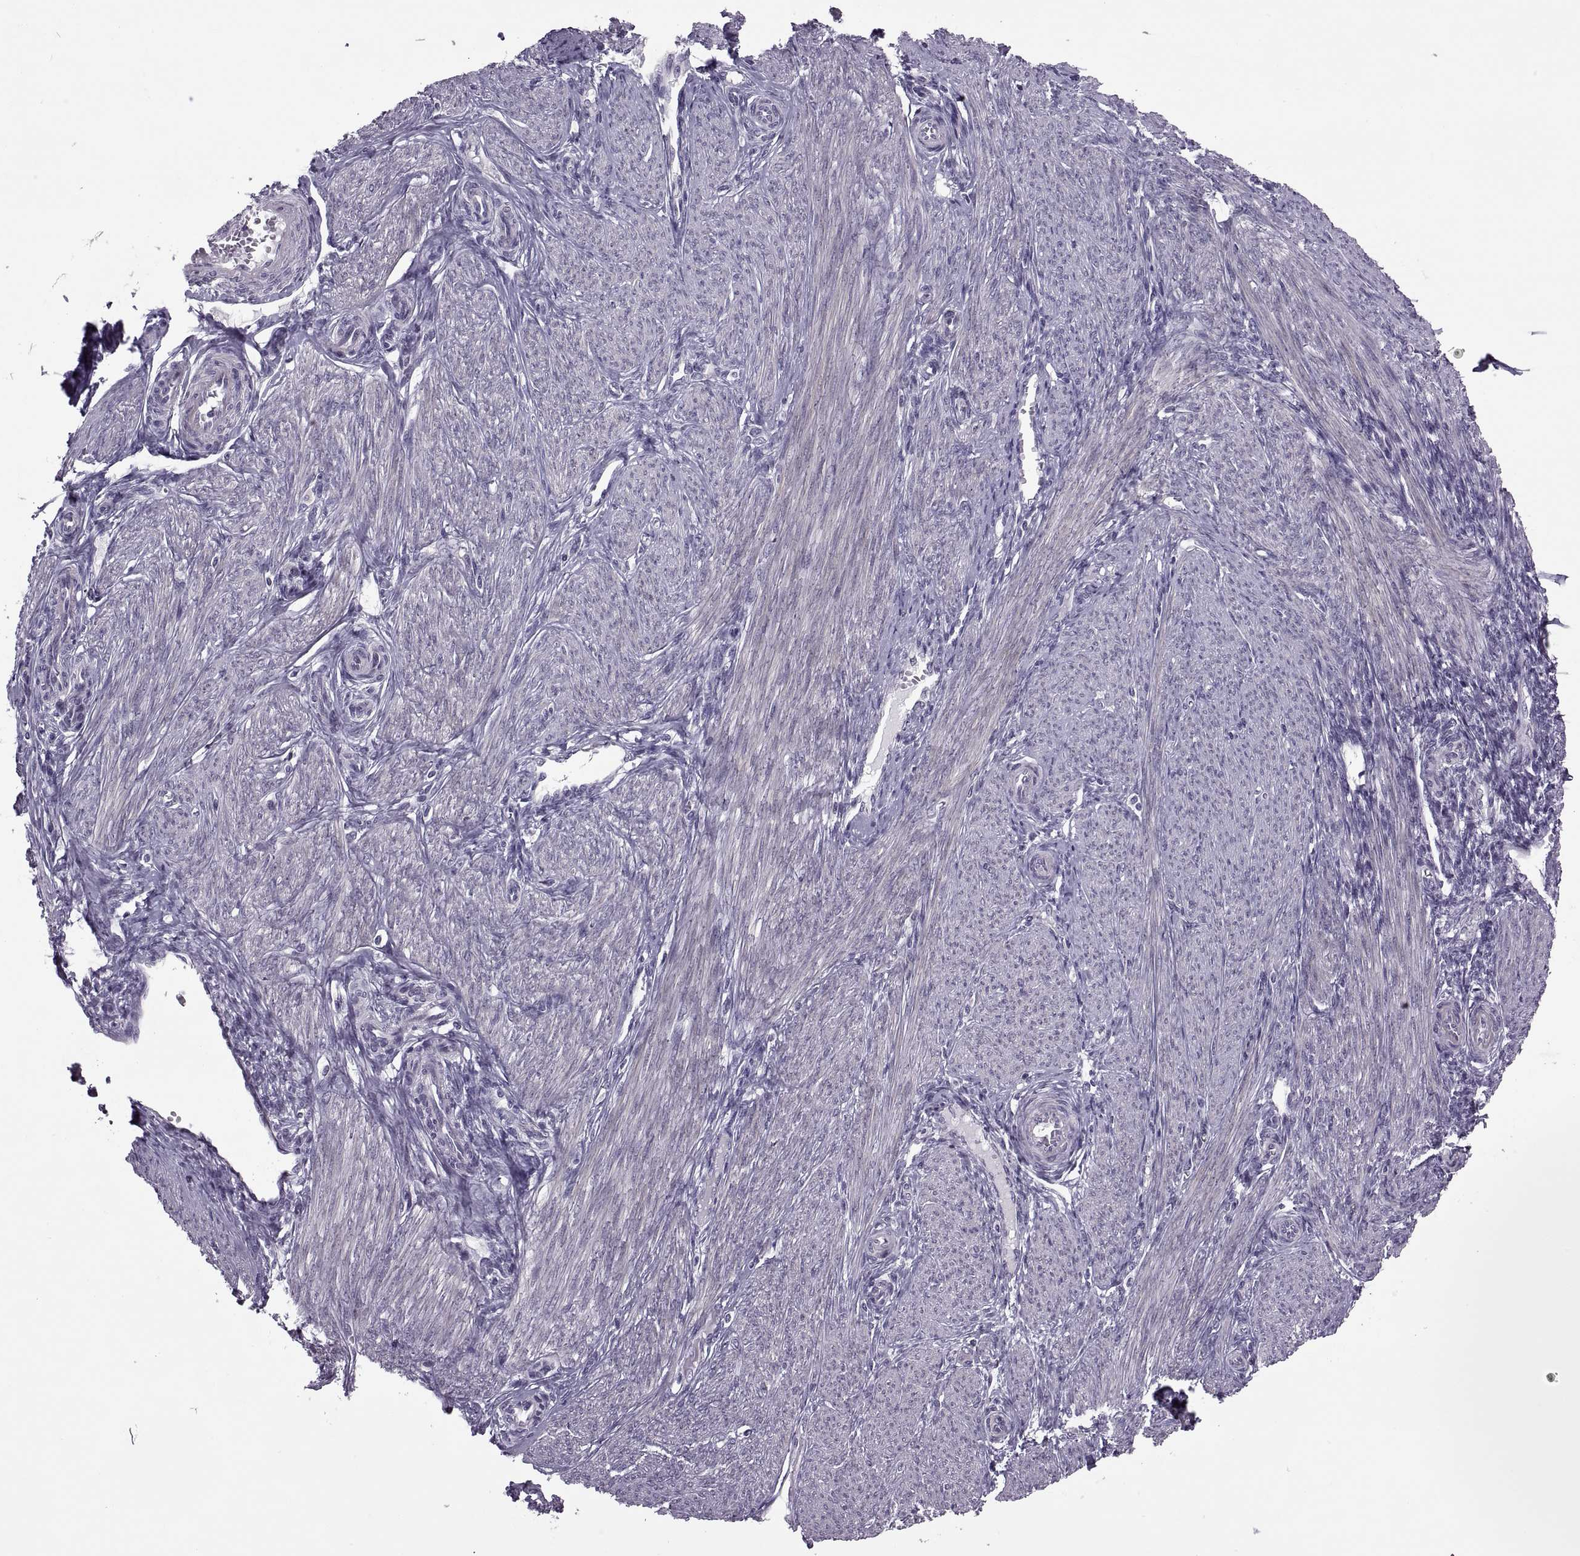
{"staining": {"intensity": "negative", "quantity": "none", "location": "none"}, "tissue": "endometrium", "cell_type": "Cells in endometrial stroma", "image_type": "normal", "snomed": [{"axis": "morphology", "description": "Normal tissue, NOS"}, {"axis": "topography", "description": "Endometrium"}], "caption": "This is a micrograph of immunohistochemistry (IHC) staining of benign endometrium, which shows no positivity in cells in endometrial stroma. (IHC, brightfield microscopy, high magnification).", "gene": "ODF3", "patient": {"sex": "female", "age": 39}}